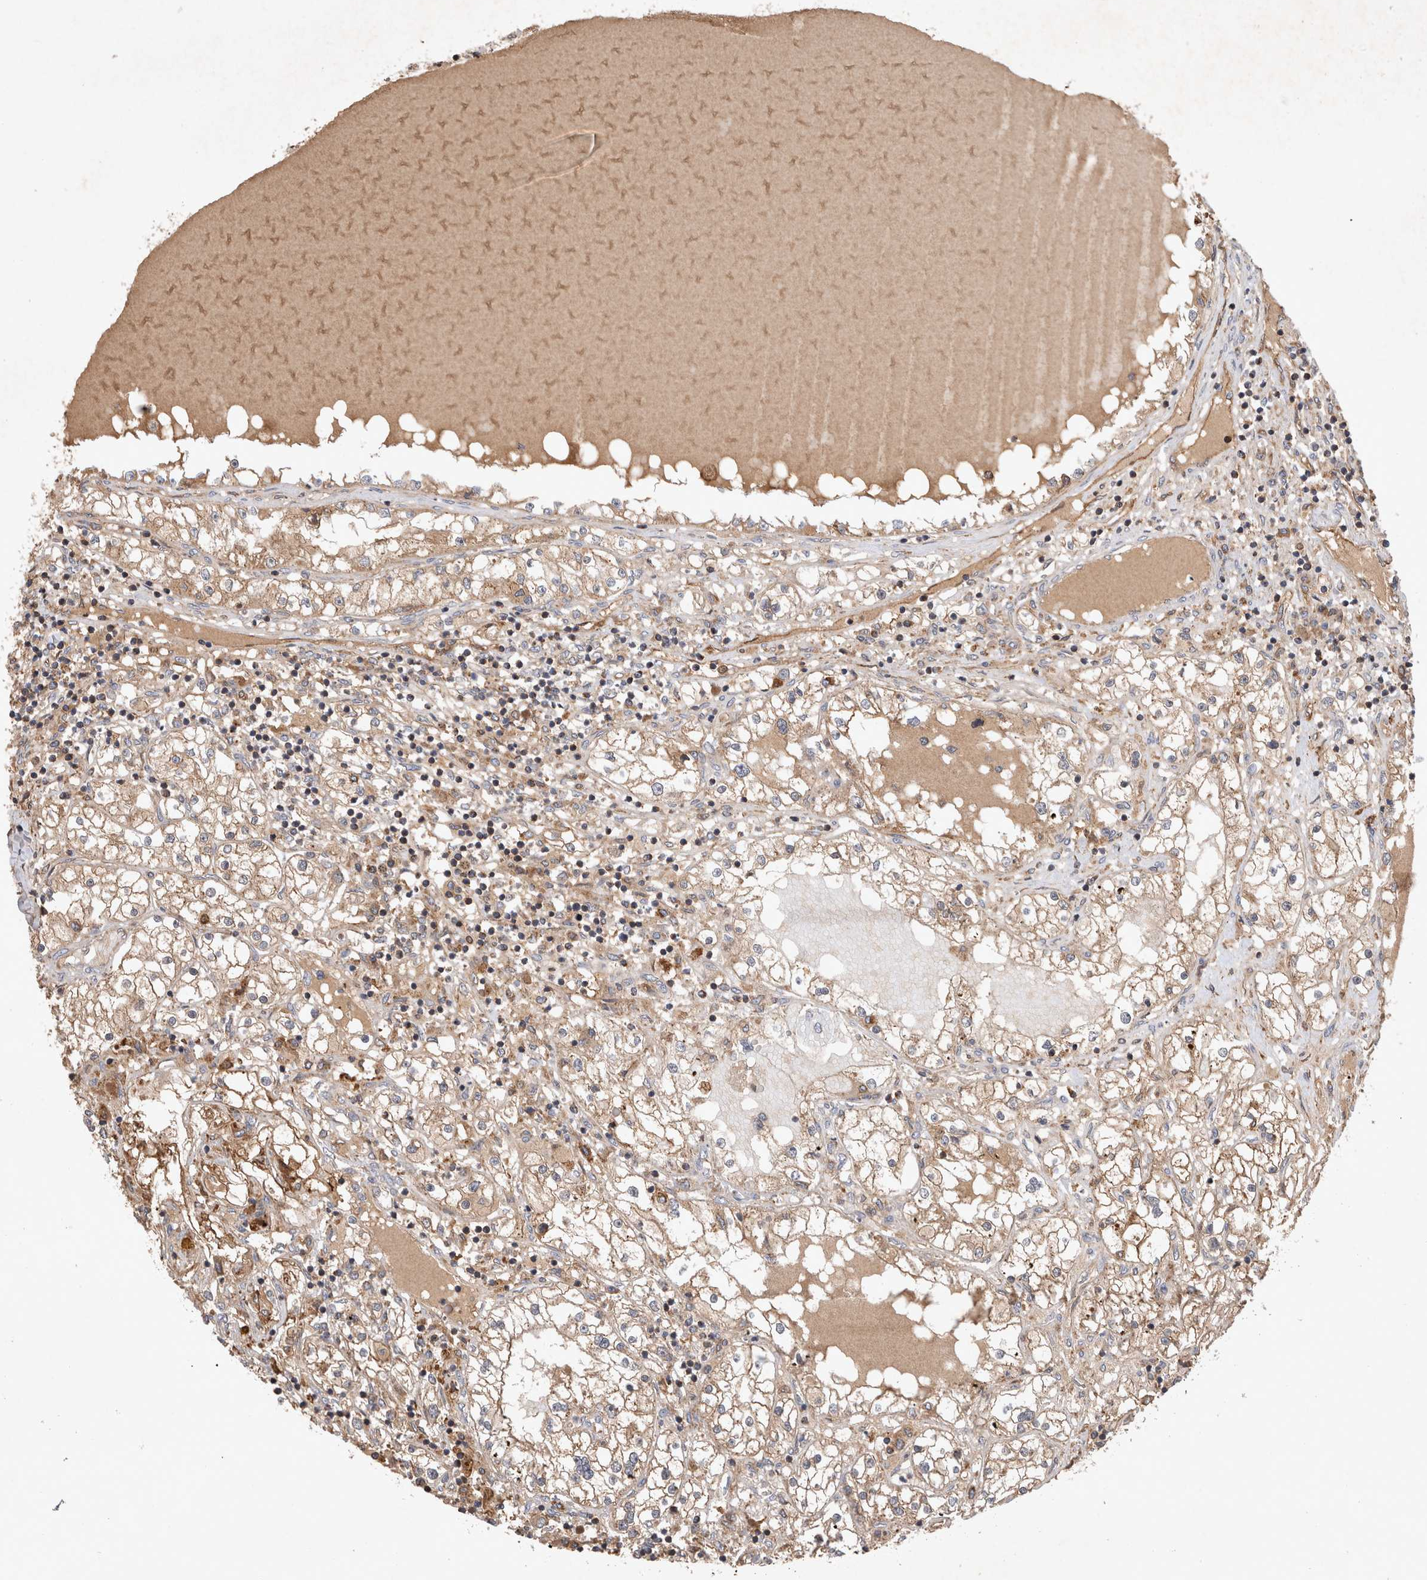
{"staining": {"intensity": "weak", "quantity": ">75%", "location": "cytoplasmic/membranous"}, "tissue": "renal cancer", "cell_type": "Tumor cells", "image_type": "cancer", "snomed": [{"axis": "morphology", "description": "Adenocarcinoma, NOS"}, {"axis": "topography", "description": "Kidney"}], "caption": "Renal adenocarcinoma stained for a protein (brown) reveals weak cytoplasmic/membranous positive positivity in approximately >75% of tumor cells.", "gene": "SERAC1", "patient": {"sex": "male", "age": 68}}